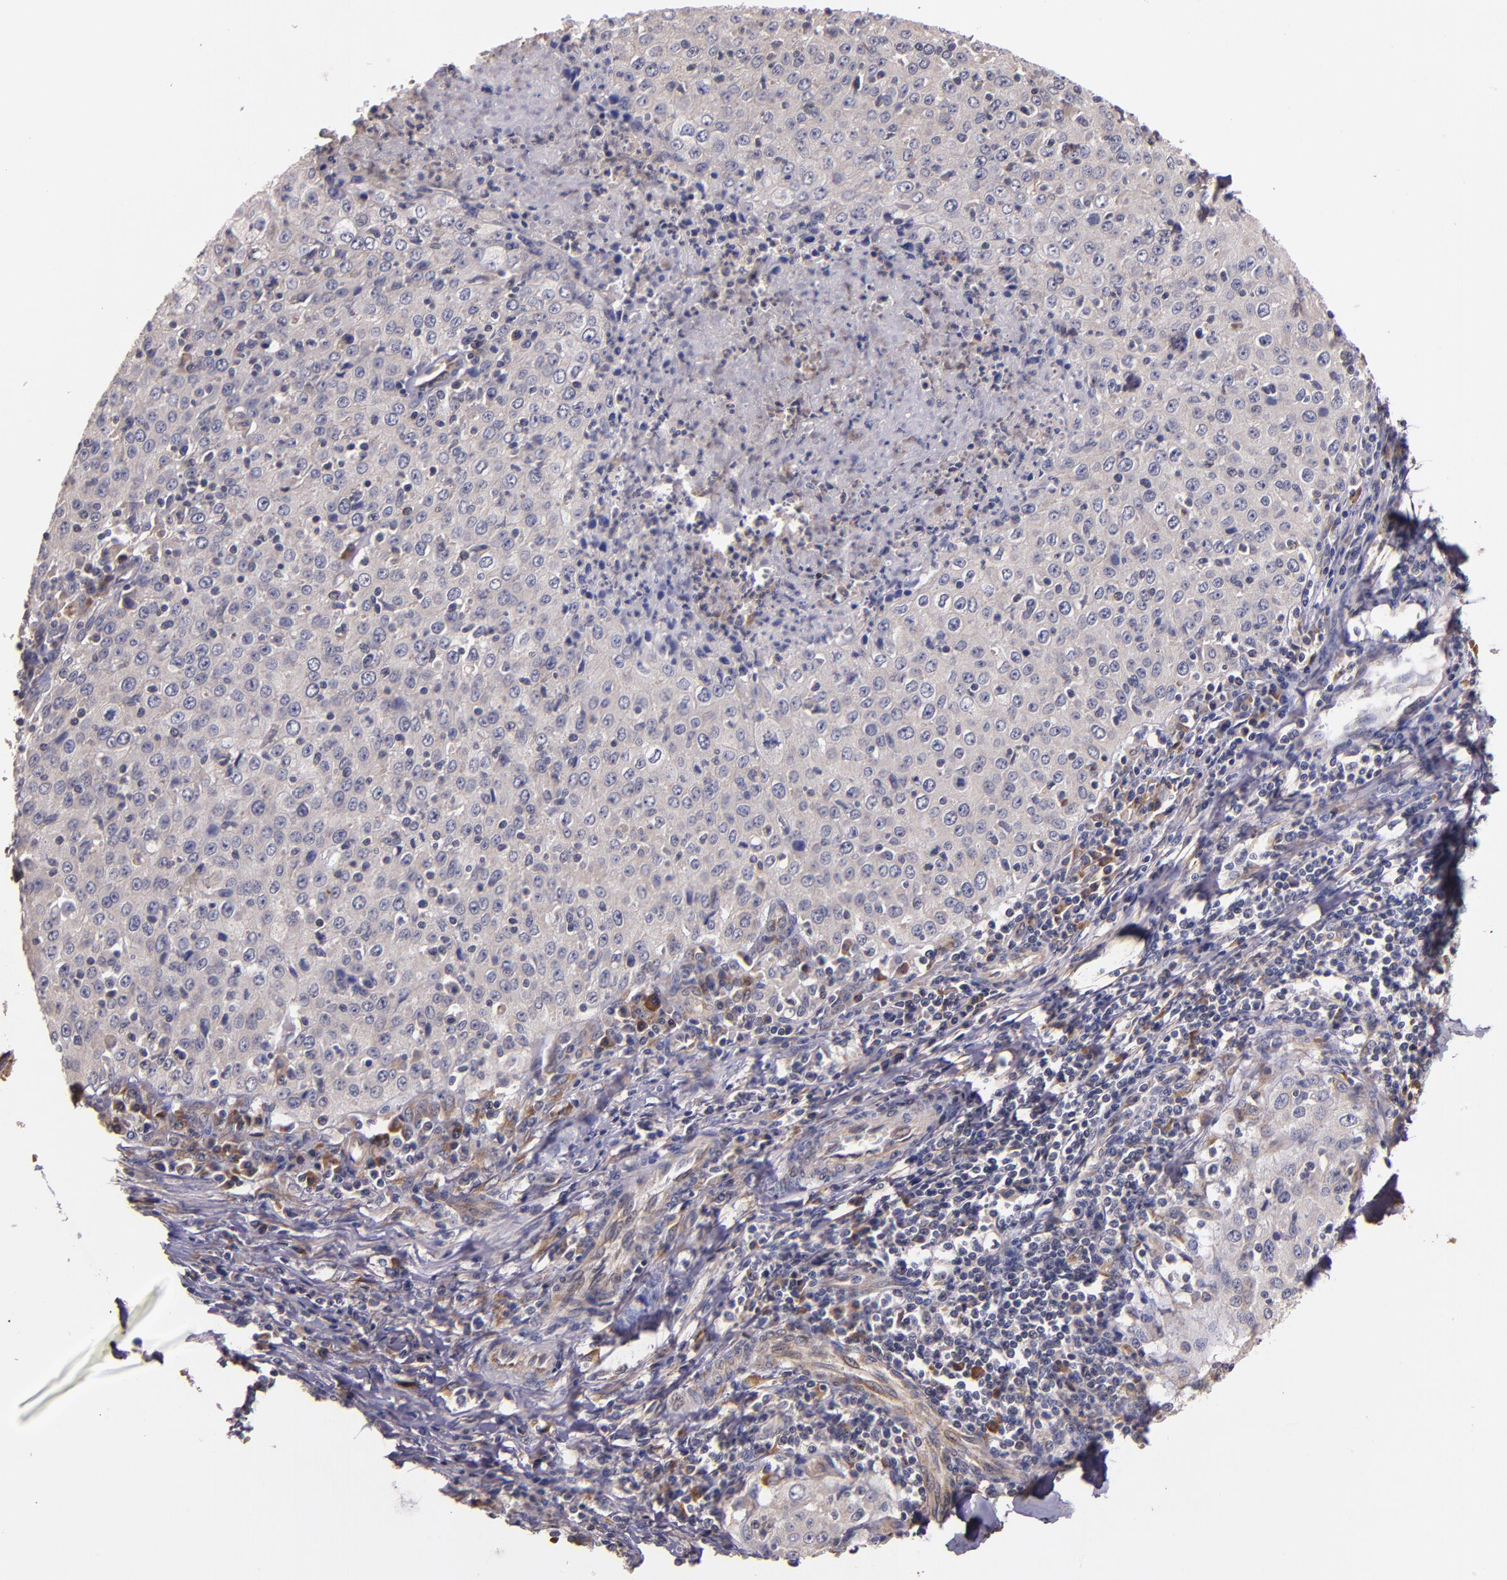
{"staining": {"intensity": "weak", "quantity": ">75%", "location": "cytoplasmic/membranous"}, "tissue": "cervical cancer", "cell_type": "Tumor cells", "image_type": "cancer", "snomed": [{"axis": "morphology", "description": "Squamous cell carcinoma, NOS"}, {"axis": "topography", "description": "Cervix"}], "caption": "A histopathology image showing weak cytoplasmic/membranous positivity in approximately >75% of tumor cells in cervical cancer, as visualized by brown immunohistochemical staining.", "gene": "PRAF2", "patient": {"sex": "female", "age": 27}}